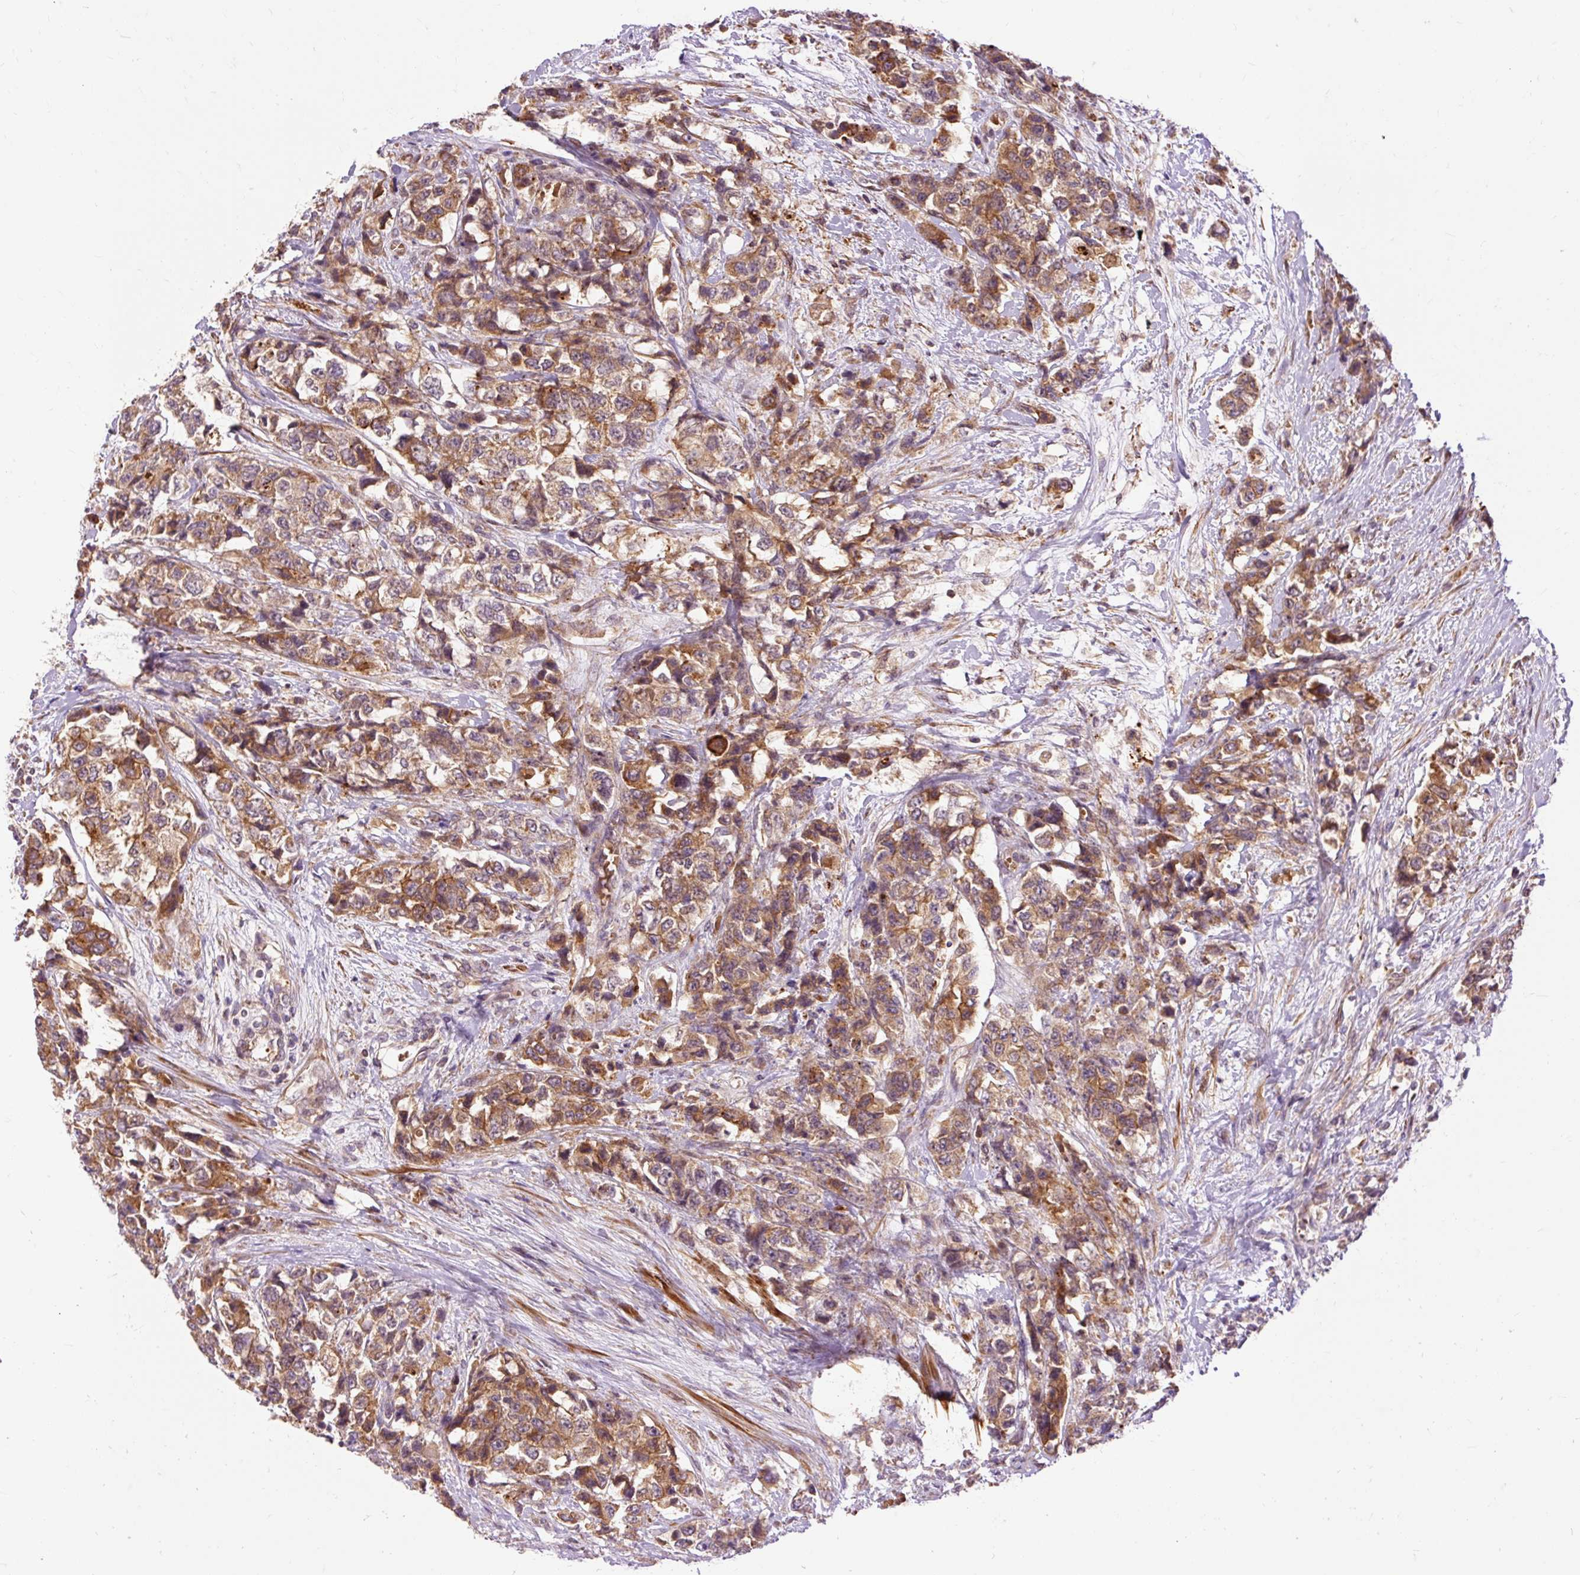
{"staining": {"intensity": "moderate", "quantity": ">75%", "location": "cytoplasmic/membranous"}, "tissue": "urothelial cancer", "cell_type": "Tumor cells", "image_type": "cancer", "snomed": [{"axis": "morphology", "description": "Urothelial carcinoma, High grade"}, {"axis": "topography", "description": "Urinary bladder"}], "caption": "Urothelial carcinoma (high-grade) stained for a protein displays moderate cytoplasmic/membranous positivity in tumor cells. The staining was performed using DAB (3,3'-diaminobenzidine), with brown indicating positive protein expression. Nuclei are stained blue with hematoxylin.", "gene": "RIPOR3", "patient": {"sex": "female", "age": 78}}